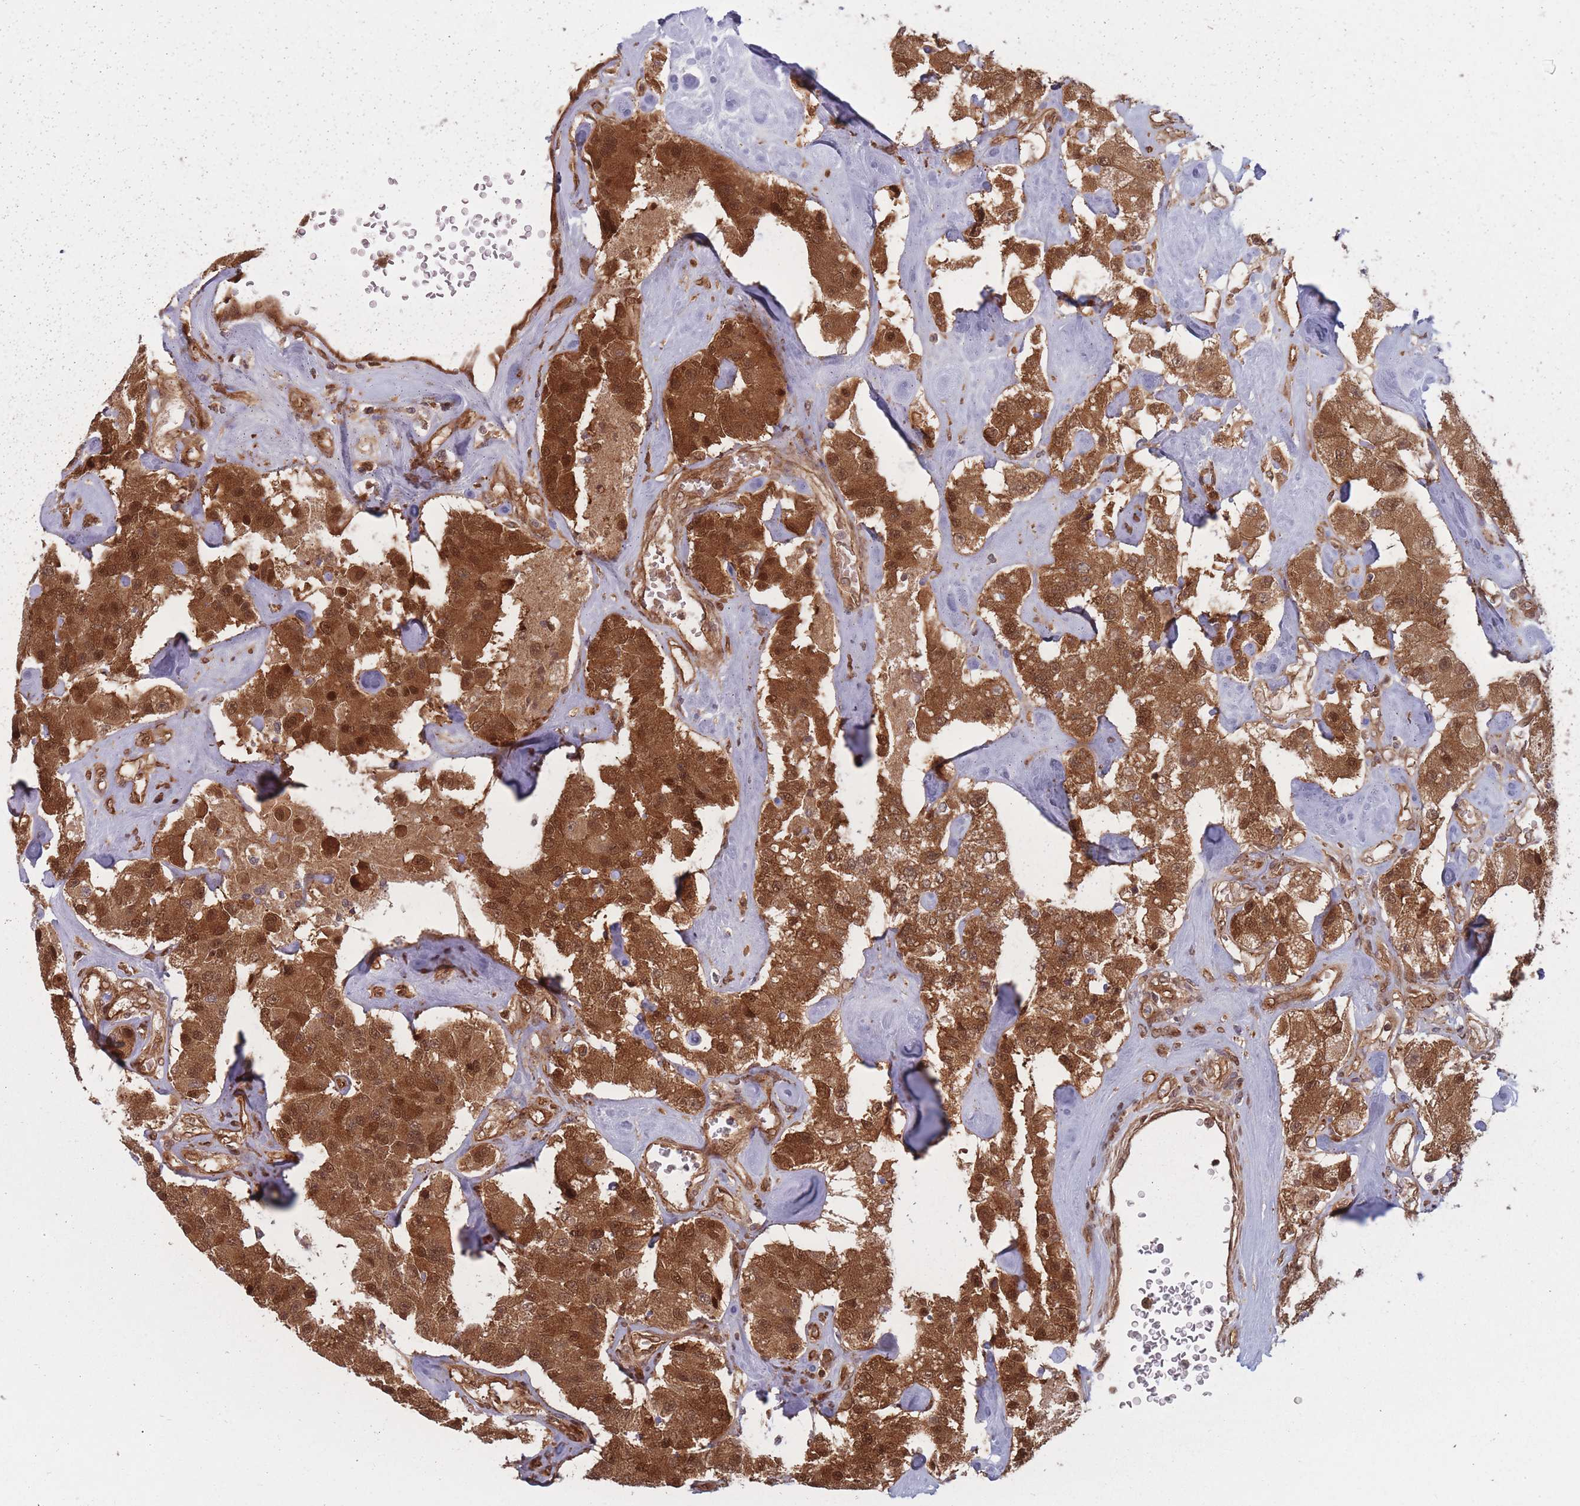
{"staining": {"intensity": "strong", "quantity": ">75%", "location": "cytoplasmic/membranous,nuclear"}, "tissue": "carcinoid", "cell_type": "Tumor cells", "image_type": "cancer", "snomed": [{"axis": "morphology", "description": "Carcinoid, malignant, NOS"}, {"axis": "topography", "description": "Pancreas"}], "caption": "Protein expression analysis of malignant carcinoid displays strong cytoplasmic/membranous and nuclear expression in about >75% of tumor cells.", "gene": "PODXL2", "patient": {"sex": "male", "age": 41}}